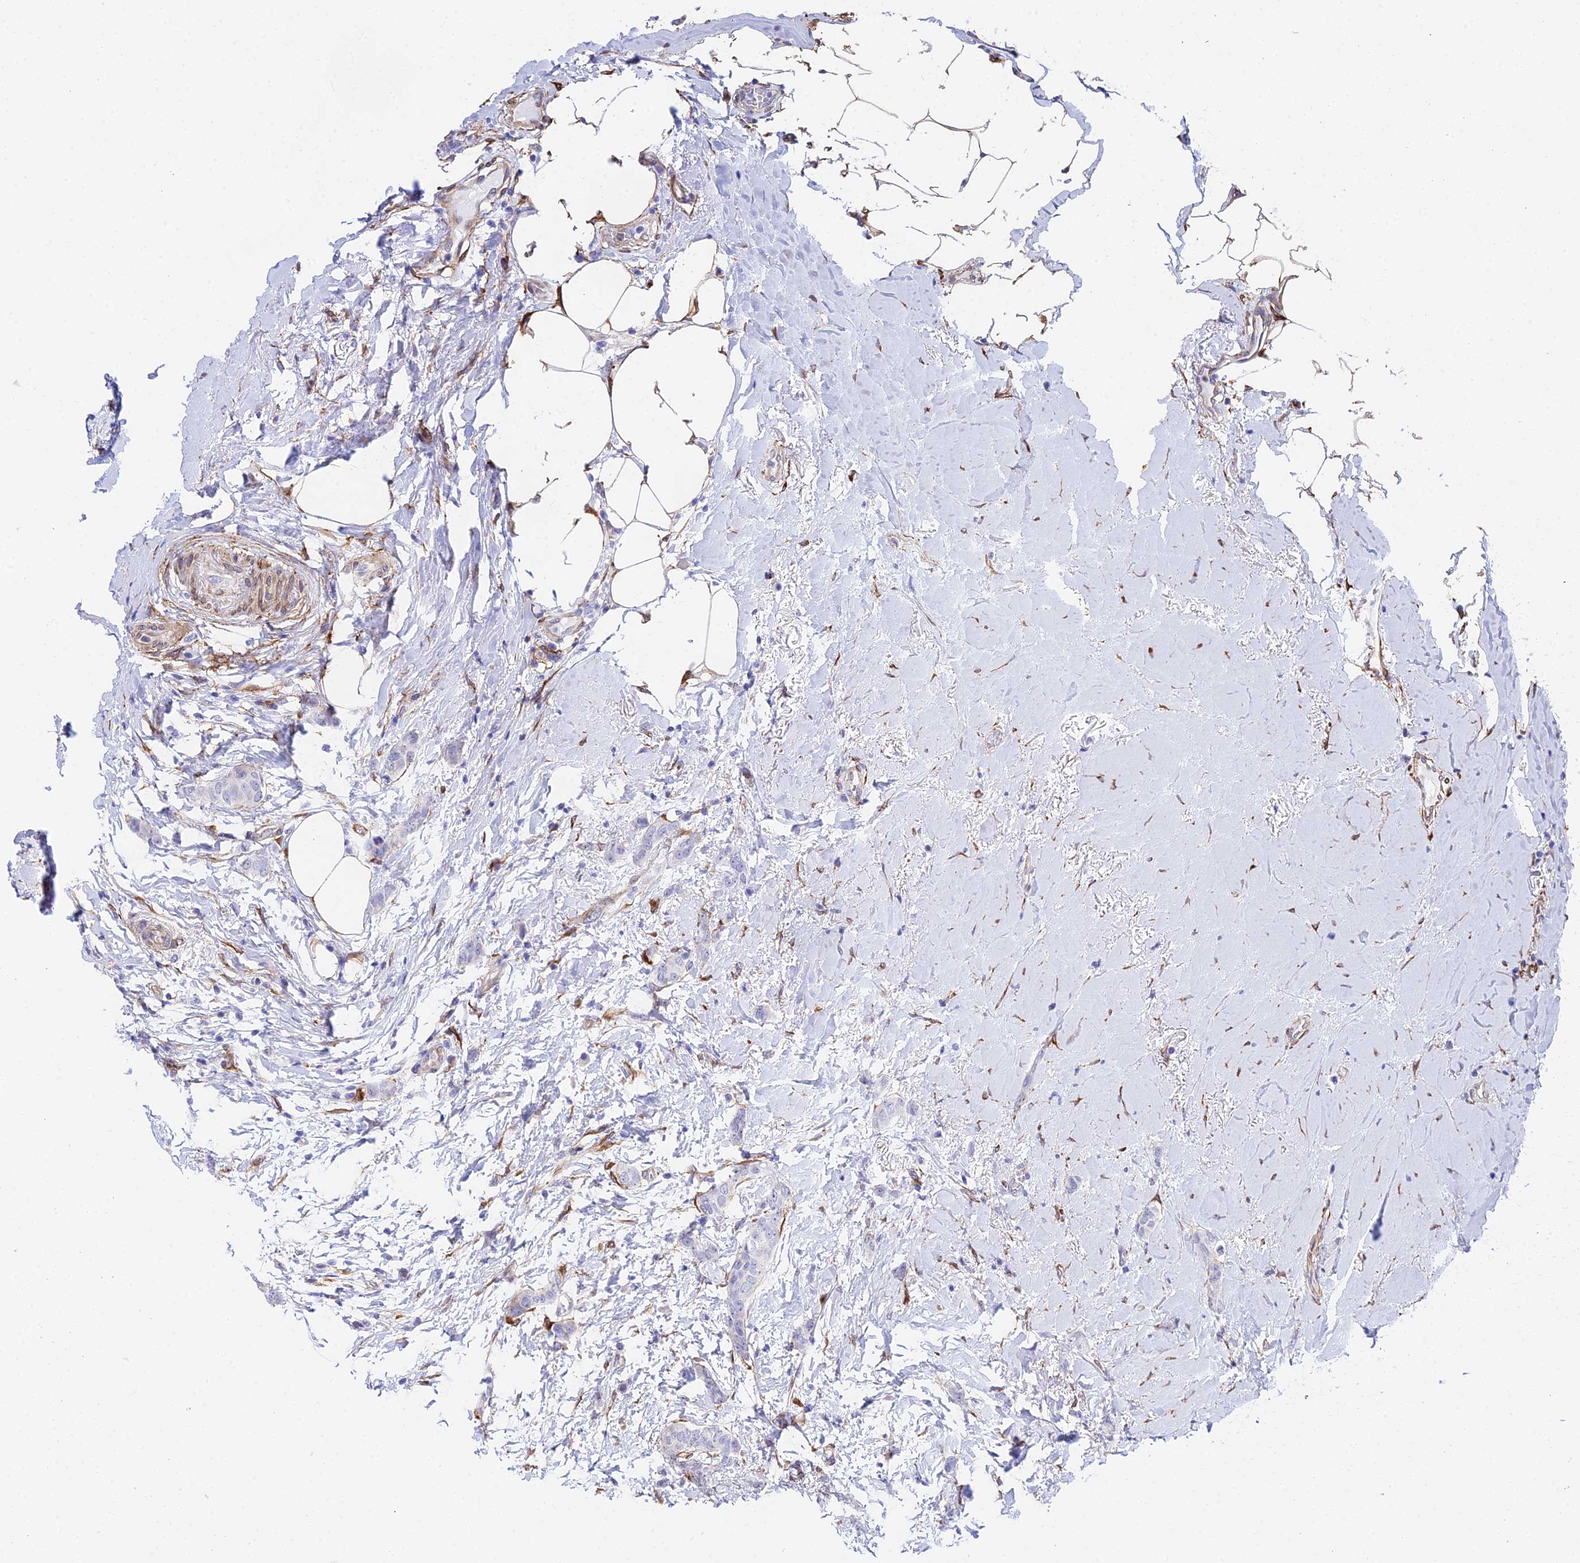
{"staining": {"intensity": "negative", "quantity": "none", "location": "none"}, "tissue": "breast cancer", "cell_type": "Tumor cells", "image_type": "cancer", "snomed": [{"axis": "morphology", "description": "Duct carcinoma"}, {"axis": "topography", "description": "Breast"}], "caption": "Immunohistochemistry histopathology image of infiltrating ductal carcinoma (breast) stained for a protein (brown), which demonstrates no expression in tumor cells.", "gene": "MXRA7", "patient": {"sex": "female", "age": 72}}